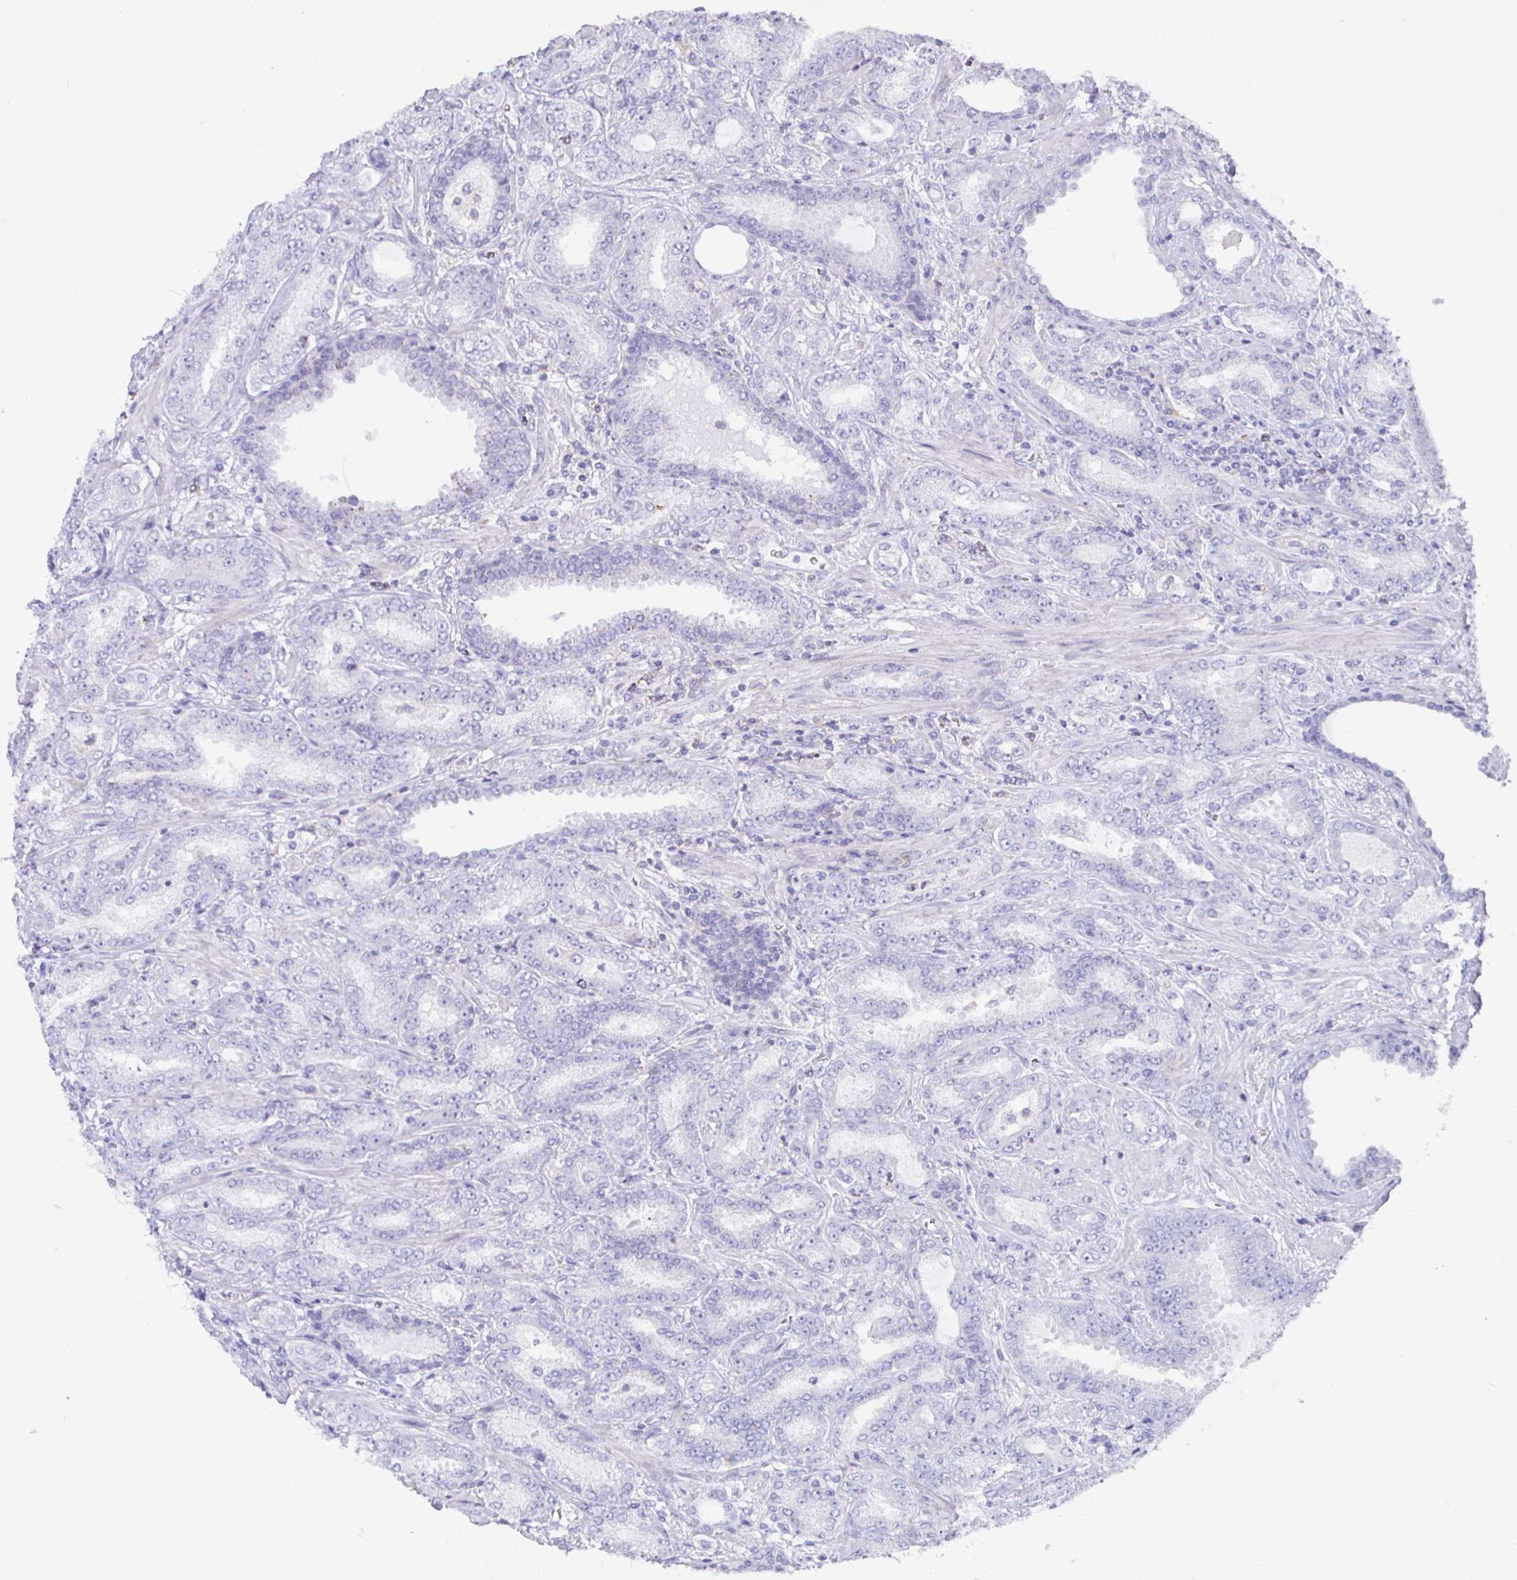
{"staining": {"intensity": "negative", "quantity": "none", "location": "none"}, "tissue": "prostate cancer", "cell_type": "Tumor cells", "image_type": "cancer", "snomed": [{"axis": "morphology", "description": "Adenocarcinoma, High grade"}, {"axis": "topography", "description": "Prostate"}], "caption": "This is an immunohistochemistry (IHC) micrograph of high-grade adenocarcinoma (prostate). There is no positivity in tumor cells.", "gene": "SIRPA", "patient": {"sex": "male", "age": 72}}